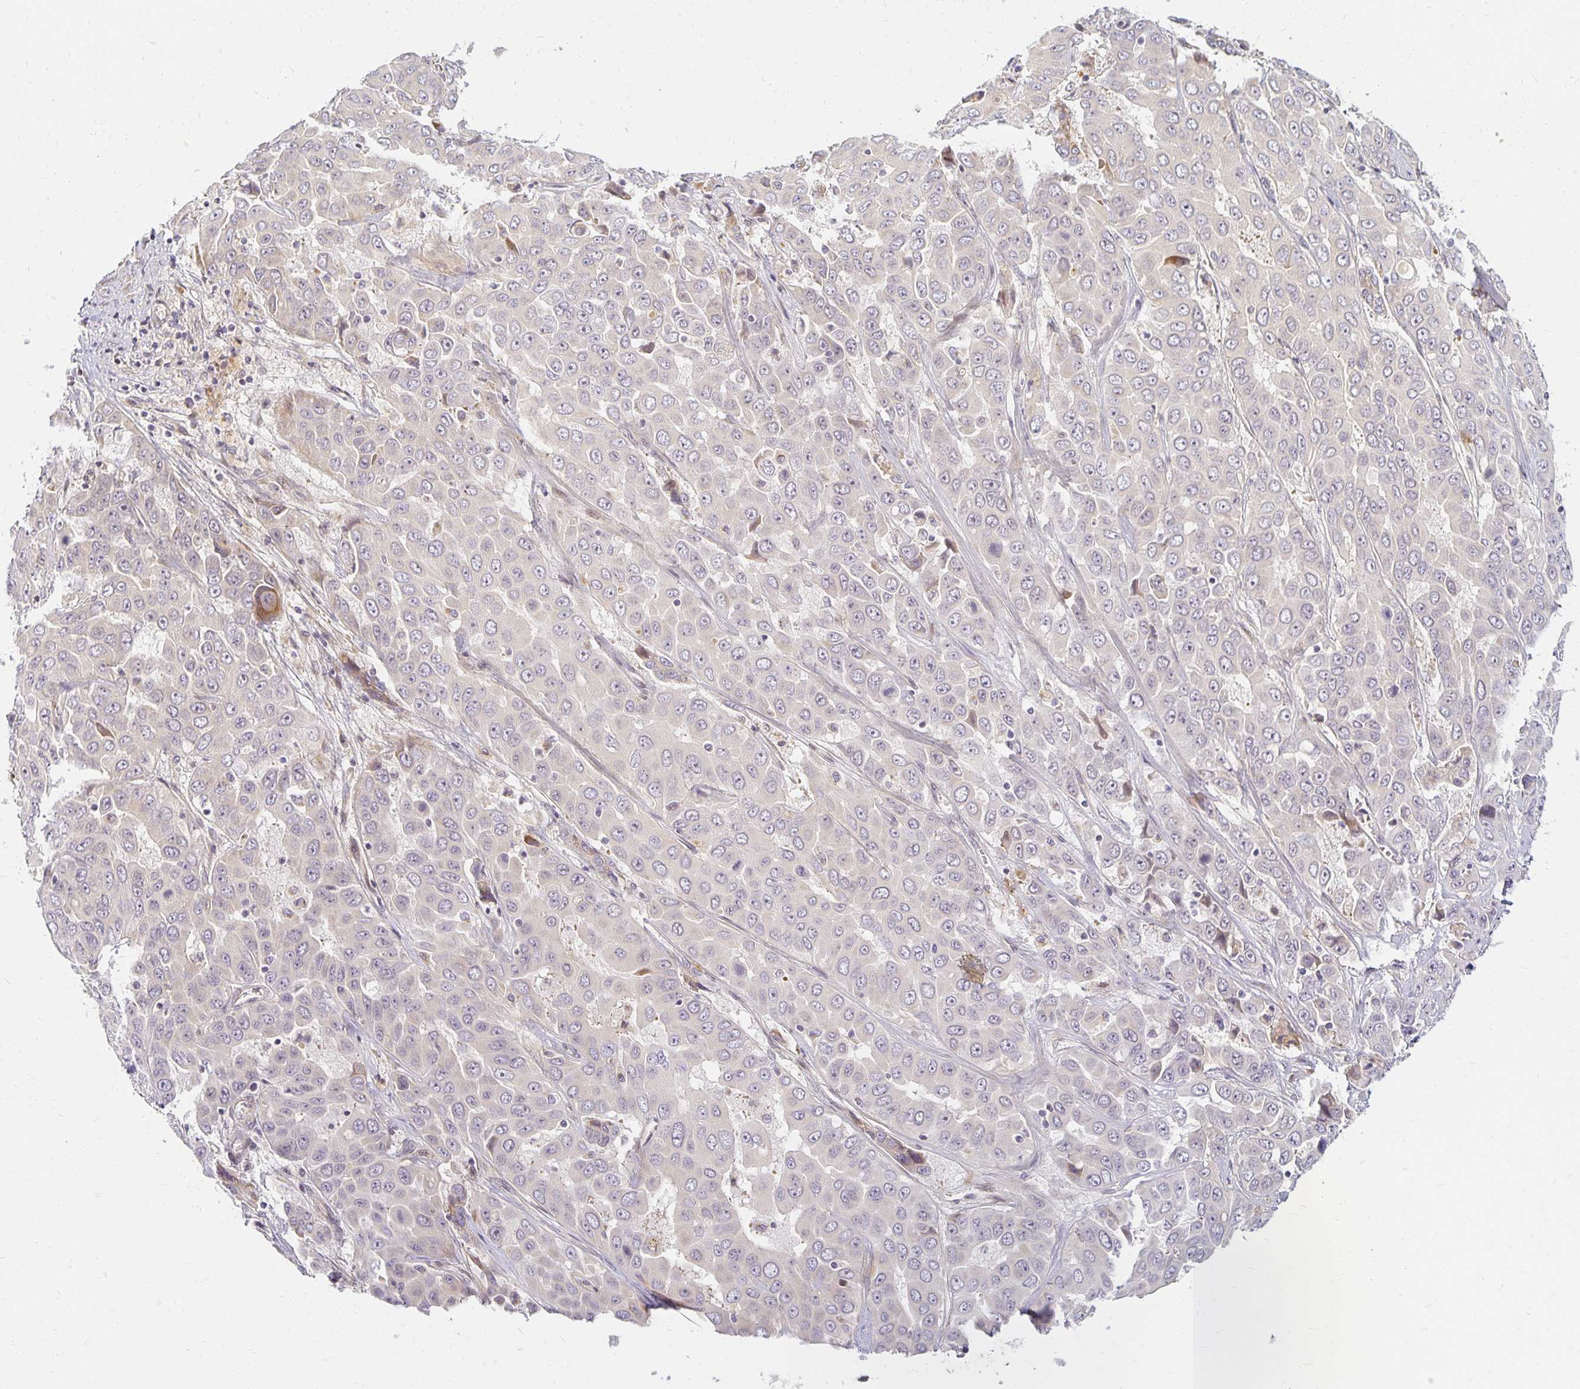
{"staining": {"intensity": "negative", "quantity": "none", "location": "none"}, "tissue": "liver cancer", "cell_type": "Tumor cells", "image_type": "cancer", "snomed": [{"axis": "morphology", "description": "Cholangiocarcinoma"}, {"axis": "topography", "description": "Liver"}], "caption": "An image of liver cholangiocarcinoma stained for a protein shows no brown staining in tumor cells.", "gene": "EHF", "patient": {"sex": "female", "age": 52}}